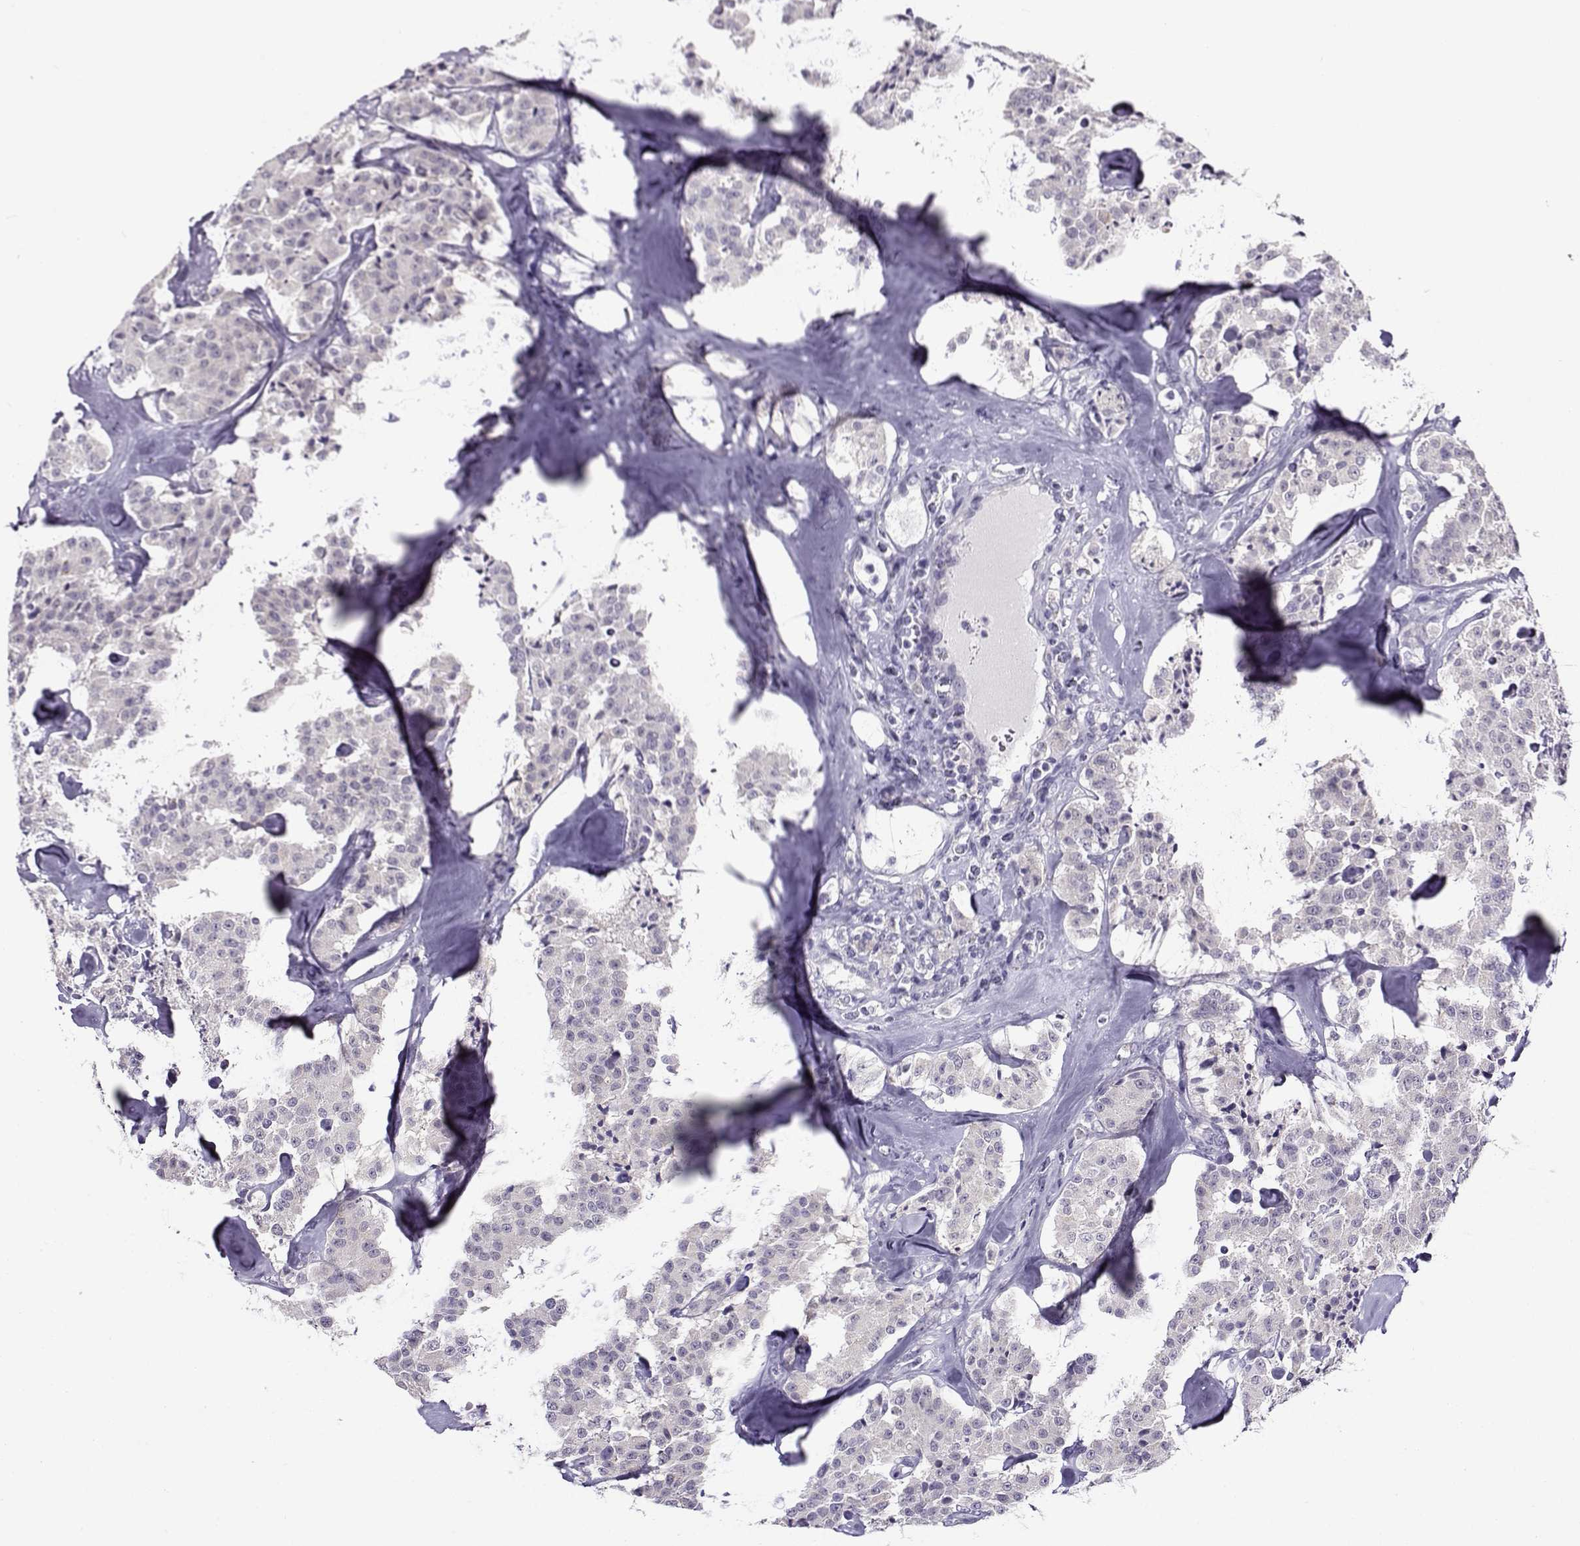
{"staining": {"intensity": "negative", "quantity": "none", "location": "none"}, "tissue": "carcinoid", "cell_type": "Tumor cells", "image_type": "cancer", "snomed": [{"axis": "morphology", "description": "Carcinoid, malignant, NOS"}, {"axis": "topography", "description": "Pancreas"}], "caption": "DAB immunohistochemical staining of carcinoid (malignant) reveals no significant positivity in tumor cells.", "gene": "FEZF1", "patient": {"sex": "male", "age": 41}}